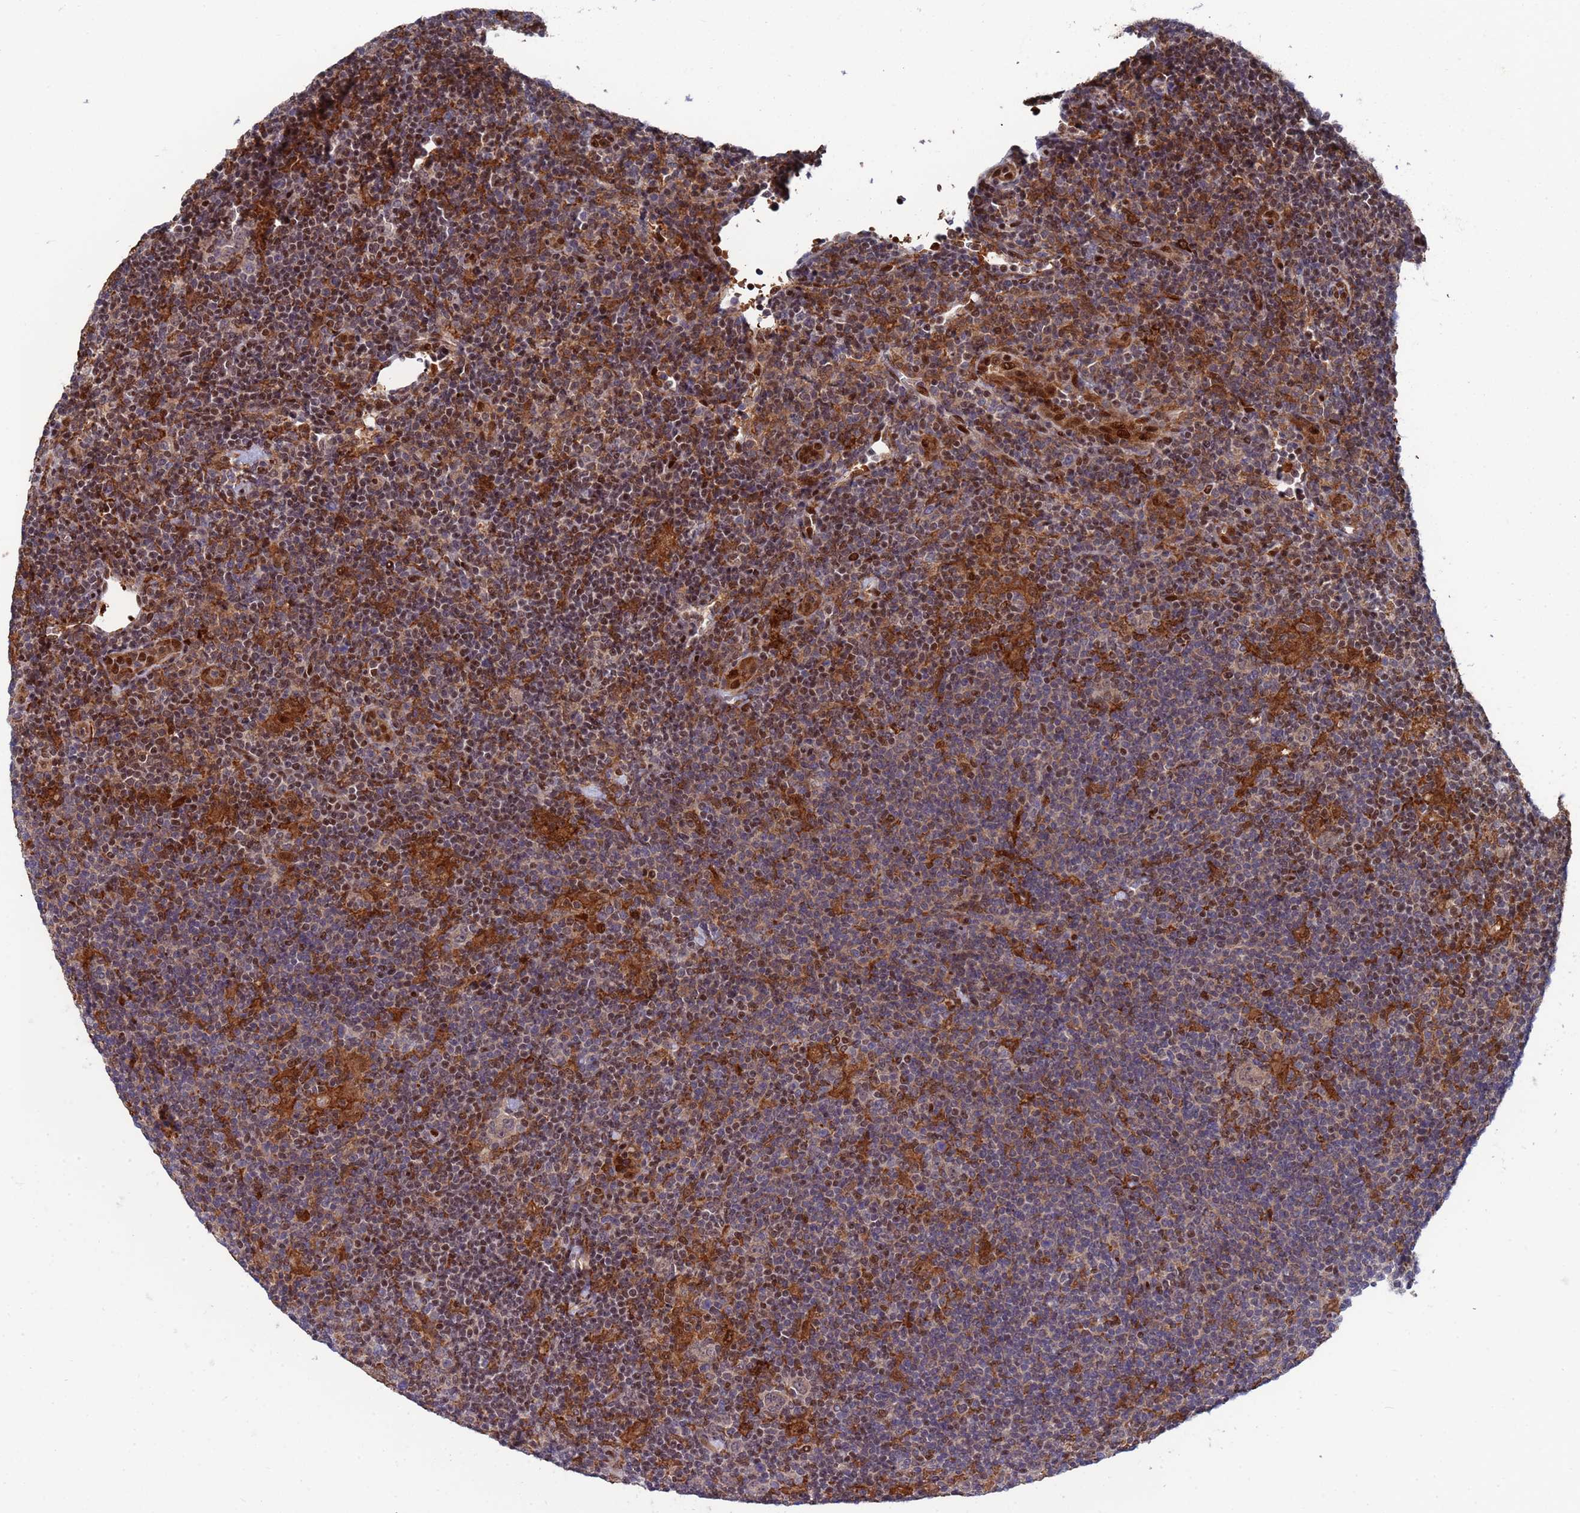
{"staining": {"intensity": "weak", "quantity": ">75%", "location": "cytoplasmic/membranous"}, "tissue": "lymphoma", "cell_type": "Tumor cells", "image_type": "cancer", "snomed": [{"axis": "morphology", "description": "Hodgkin's disease, NOS"}, {"axis": "topography", "description": "Lymph node"}], "caption": "Tumor cells show weak cytoplasmic/membranous staining in approximately >75% of cells in Hodgkin's disease.", "gene": "TMBIM6", "patient": {"sex": "female", "age": 57}}